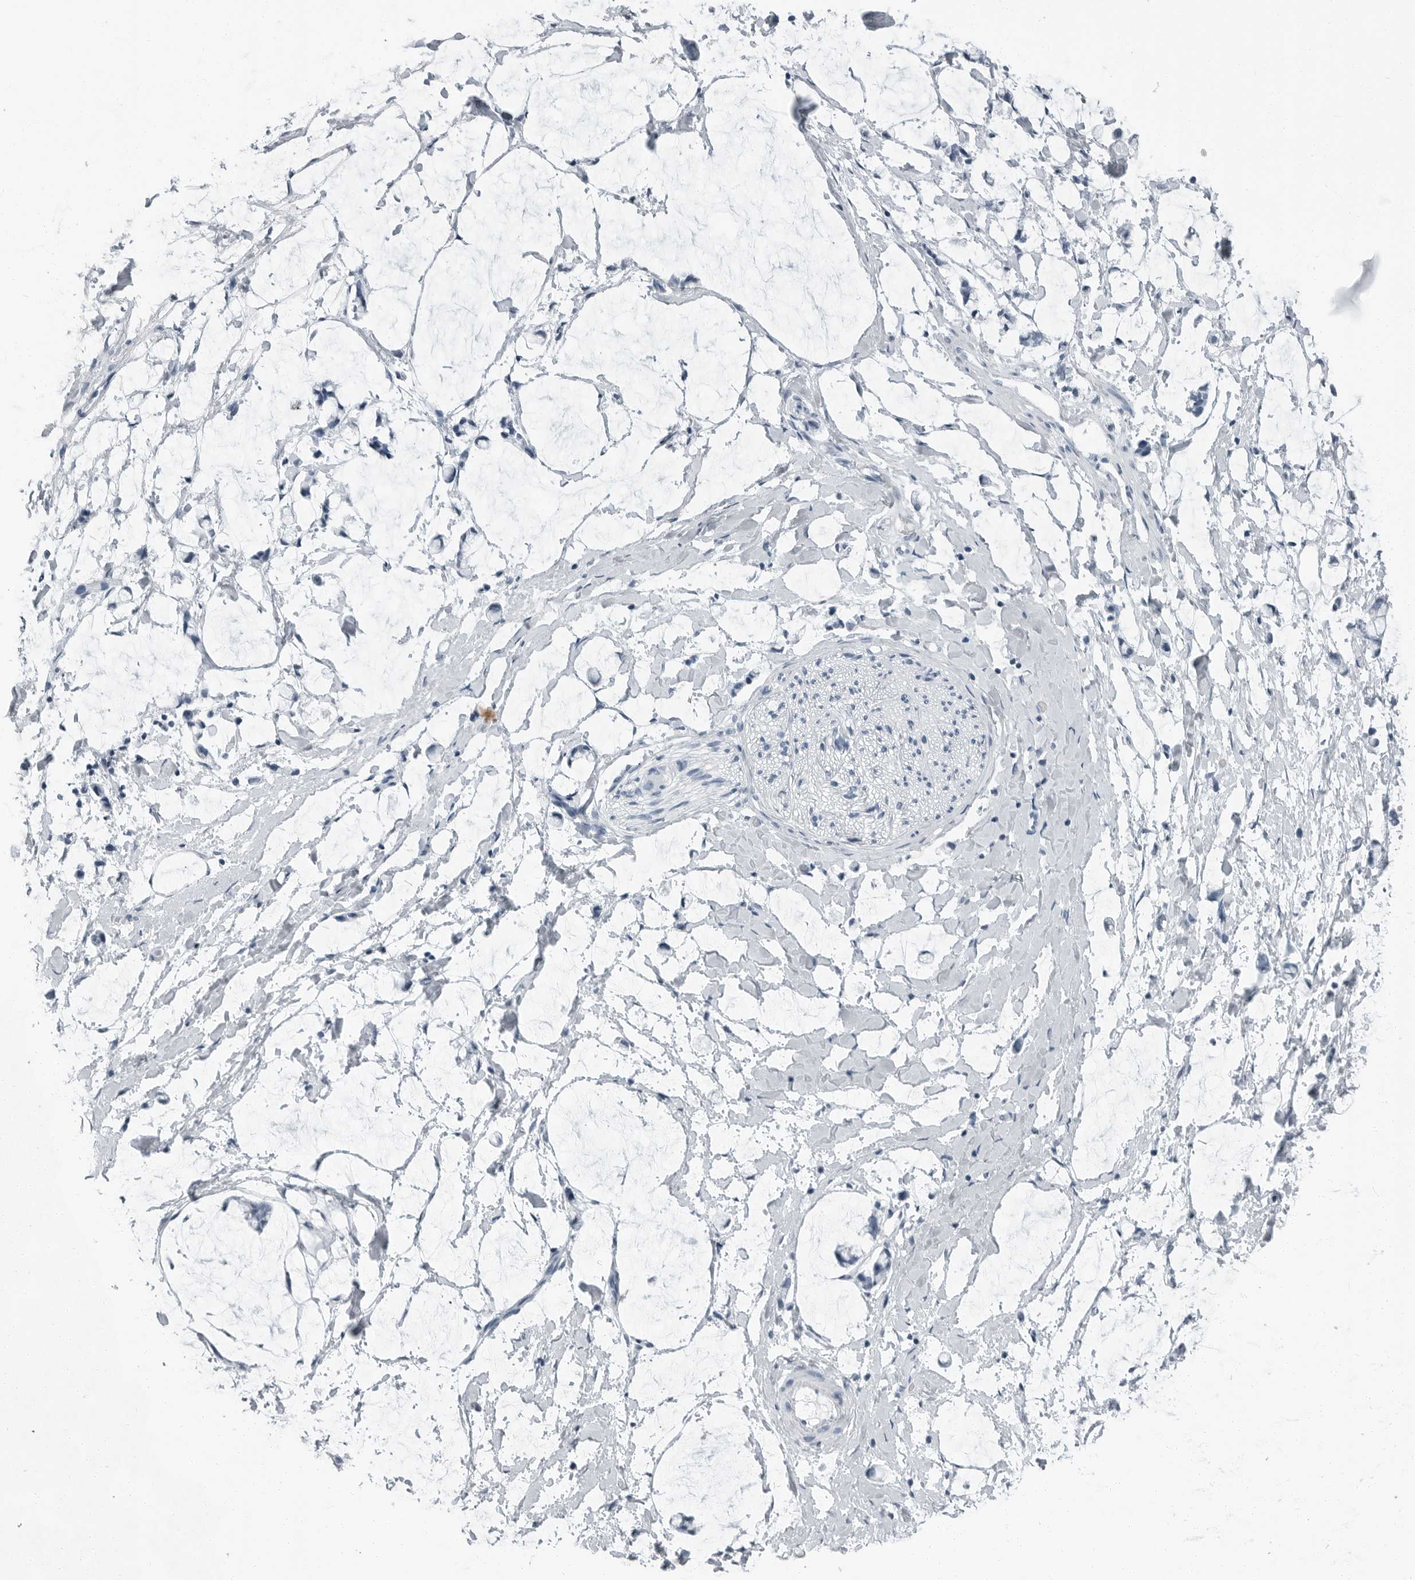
{"staining": {"intensity": "negative", "quantity": "none", "location": "none"}, "tissue": "adipose tissue", "cell_type": "Adipocytes", "image_type": "normal", "snomed": [{"axis": "morphology", "description": "Normal tissue, NOS"}, {"axis": "morphology", "description": "Adenocarcinoma, NOS"}, {"axis": "topography", "description": "Colon"}, {"axis": "topography", "description": "Peripheral nerve tissue"}], "caption": "Immunohistochemistry of normal human adipose tissue exhibits no staining in adipocytes.", "gene": "FABP6", "patient": {"sex": "male", "age": 14}}